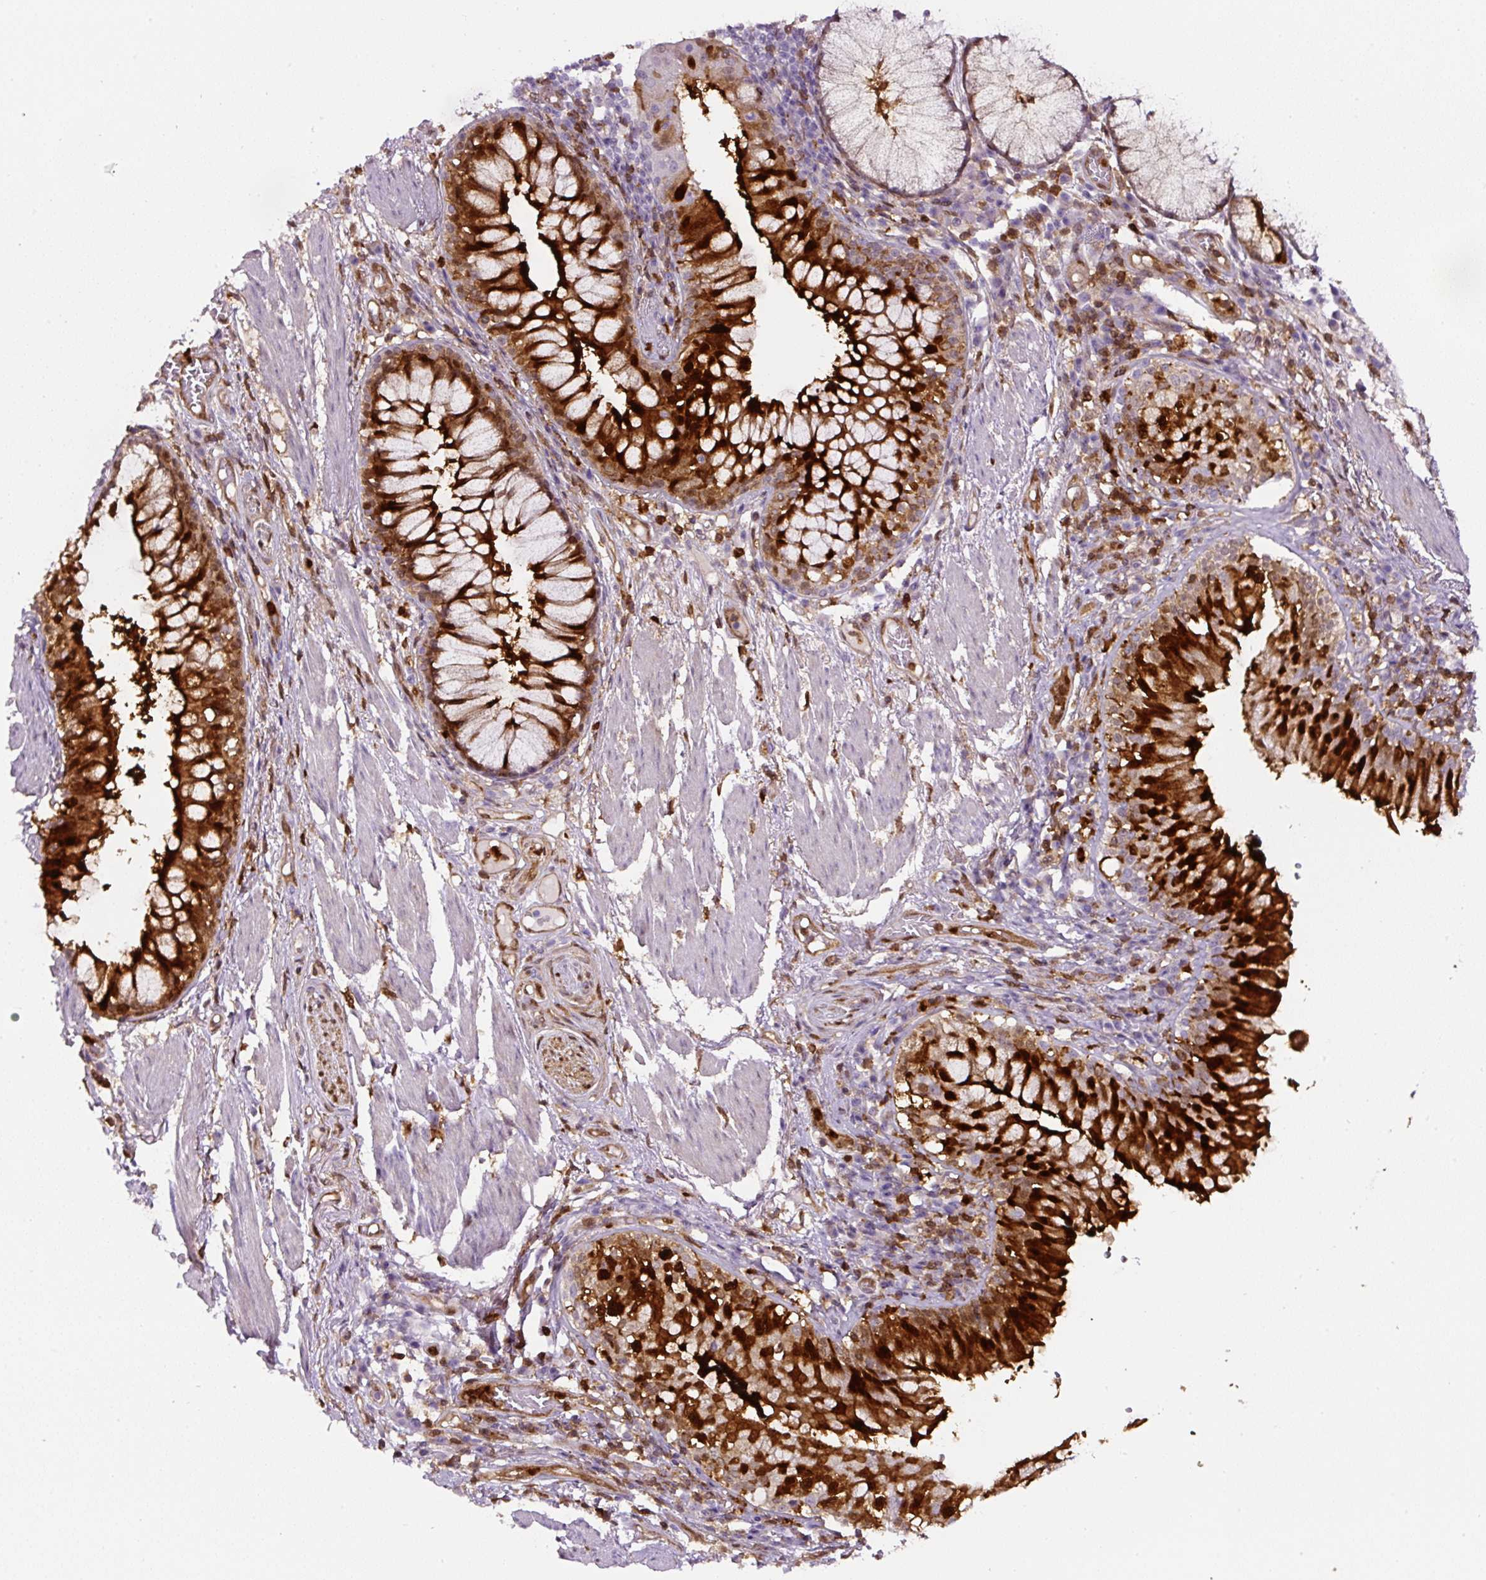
{"staining": {"intensity": "moderate", "quantity": "25%-75%", "location": "cytoplasmic/membranous,nuclear"}, "tissue": "soft tissue", "cell_type": "Chondrocytes", "image_type": "normal", "snomed": [{"axis": "morphology", "description": "Normal tissue, NOS"}, {"axis": "topography", "description": "Cartilage tissue"}, {"axis": "topography", "description": "Bronchus"}], "caption": "Normal soft tissue was stained to show a protein in brown. There is medium levels of moderate cytoplasmic/membranous,nuclear positivity in approximately 25%-75% of chondrocytes.", "gene": "ANXA1", "patient": {"sex": "male", "age": 56}}